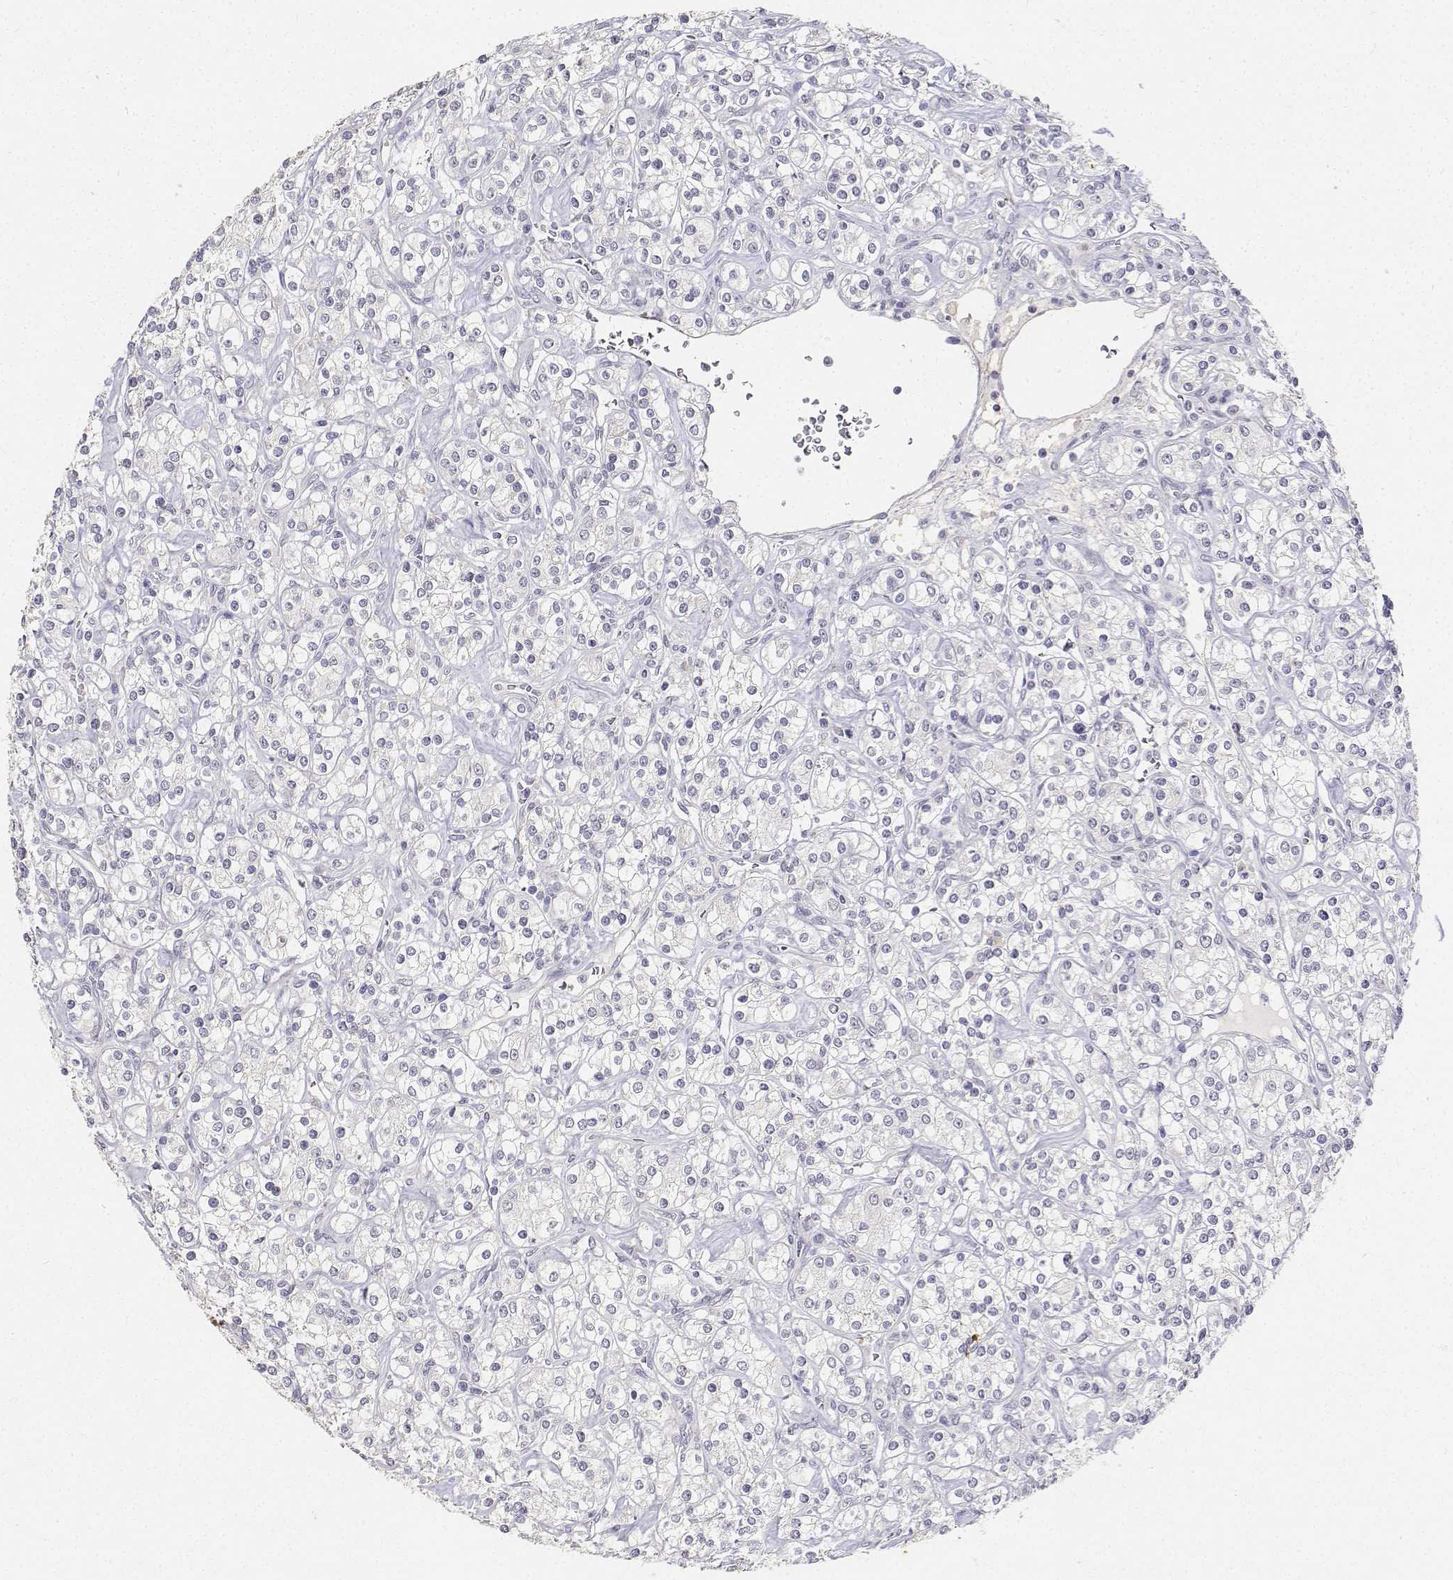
{"staining": {"intensity": "negative", "quantity": "none", "location": "none"}, "tissue": "renal cancer", "cell_type": "Tumor cells", "image_type": "cancer", "snomed": [{"axis": "morphology", "description": "Adenocarcinoma, NOS"}, {"axis": "topography", "description": "Kidney"}], "caption": "DAB immunohistochemical staining of renal cancer (adenocarcinoma) reveals no significant expression in tumor cells. Brightfield microscopy of immunohistochemistry (IHC) stained with DAB (3,3'-diaminobenzidine) (brown) and hematoxylin (blue), captured at high magnification.", "gene": "PAEP", "patient": {"sex": "male", "age": 77}}